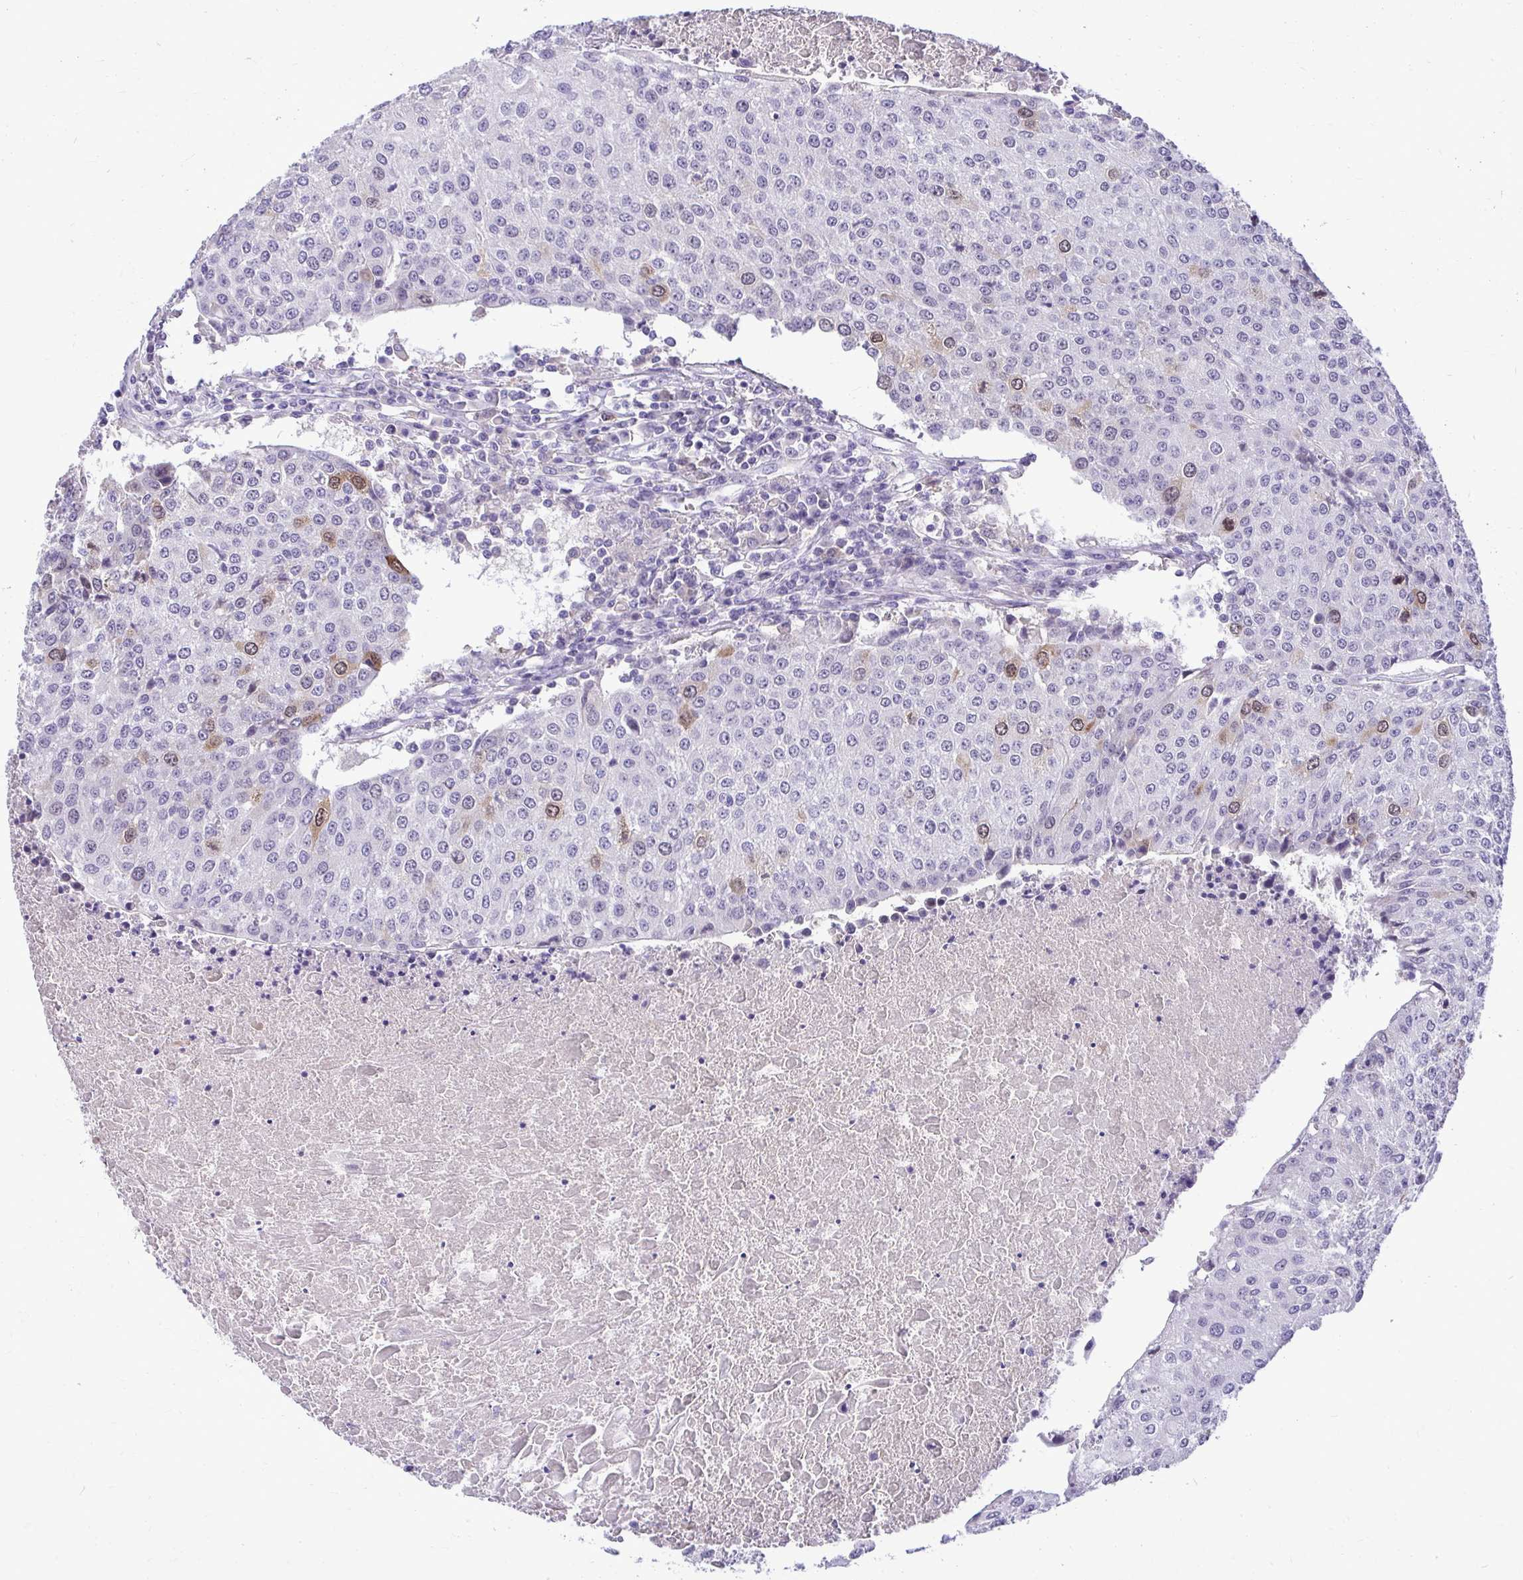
{"staining": {"intensity": "weak", "quantity": "<25%", "location": "nuclear"}, "tissue": "urothelial cancer", "cell_type": "Tumor cells", "image_type": "cancer", "snomed": [{"axis": "morphology", "description": "Urothelial carcinoma, High grade"}, {"axis": "topography", "description": "Urinary bladder"}], "caption": "This is a micrograph of immunohistochemistry staining of urothelial cancer, which shows no positivity in tumor cells.", "gene": "CDC20", "patient": {"sex": "female", "age": 85}}